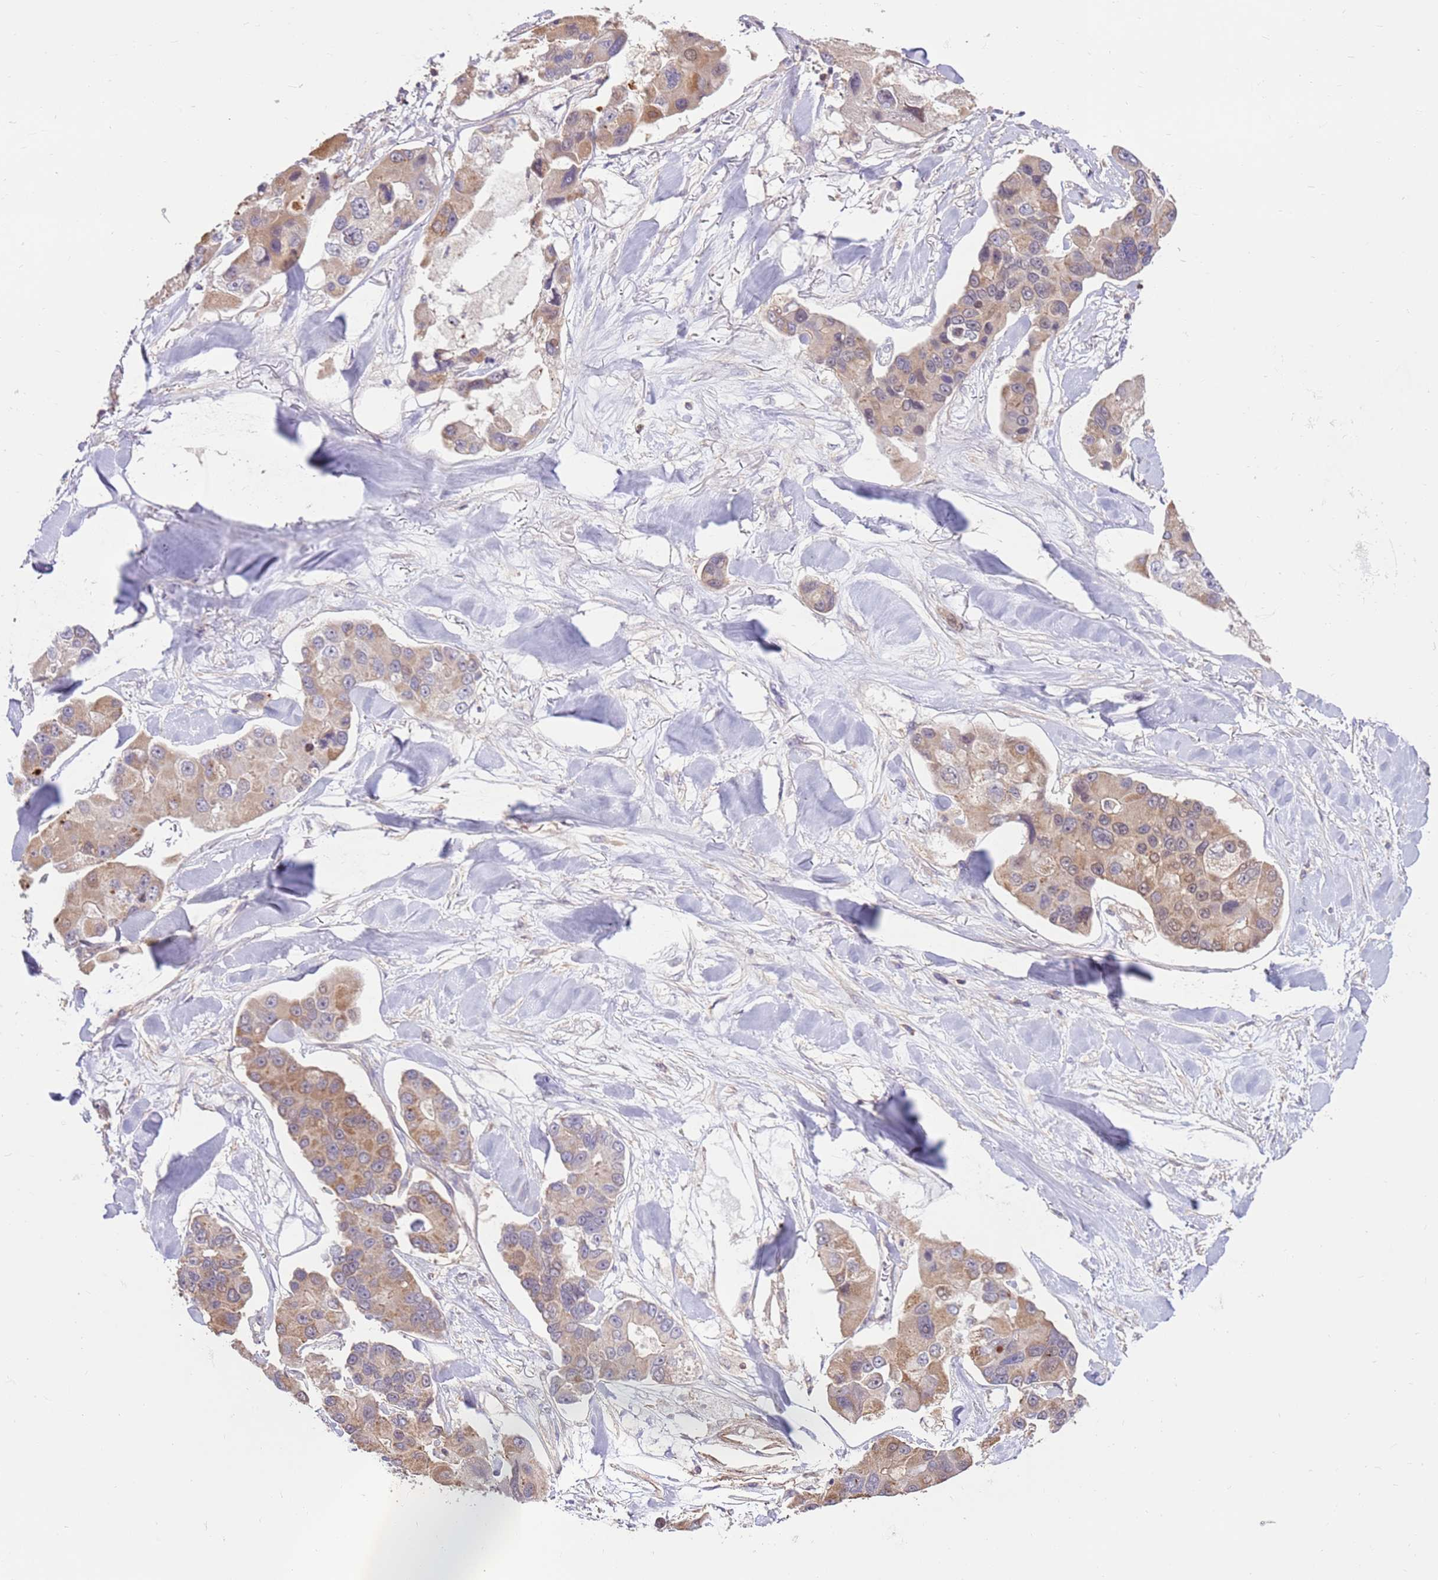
{"staining": {"intensity": "moderate", "quantity": "25%-75%", "location": "cytoplasmic/membranous"}, "tissue": "lung cancer", "cell_type": "Tumor cells", "image_type": "cancer", "snomed": [{"axis": "morphology", "description": "Adenocarcinoma, NOS"}, {"axis": "topography", "description": "Lung"}], "caption": "Lung cancer (adenocarcinoma) tissue displays moderate cytoplasmic/membranous expression in approximately 25%-75% of tumor cells, visualized by immunohistochemistry.", "gene": "EVA1B", "patient": {"sex": "female", "age": 54}}